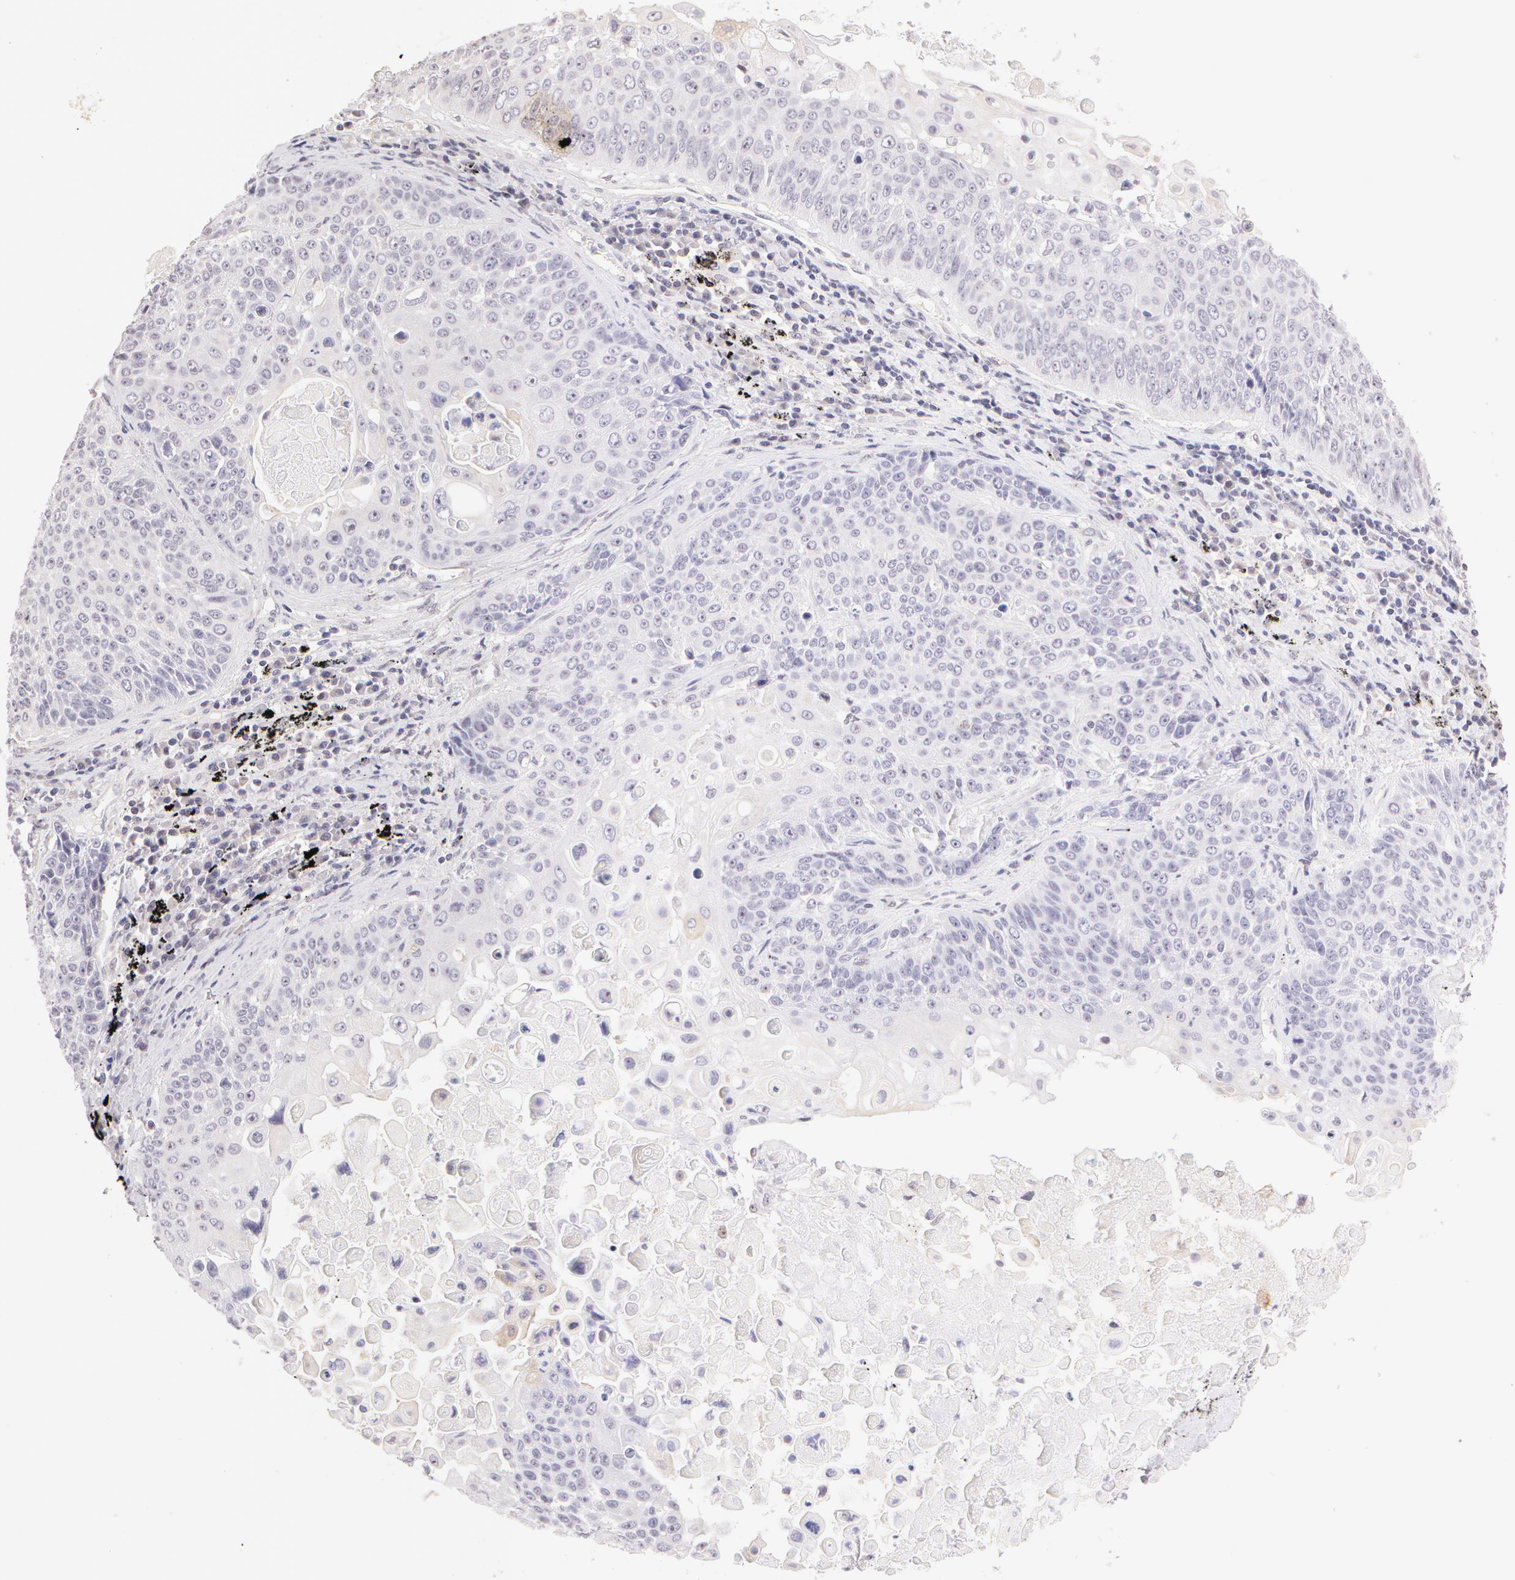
{"staining": {"intensity": "negative", "quantity": "none", "location": "none"}, "tissue": "lung cancer", "cell_type": "Tumor cells", "image_type": "cancer", "snomed": [{"axis": "morphology", "description": "Adenocarcinoma, NOS"}, {"axis": "topography", "description": "Lung"}], "caption": "Protein analysis of adenocarcinoma (lung) reveals no significant expression in tumor cells. Brightfield microscopy of IHC stained with DAB (brown) and hematoxylin (blue), captured at high magnification.", "gene": "ZNF597", "patient": {"sex": "male", "age": 60}}